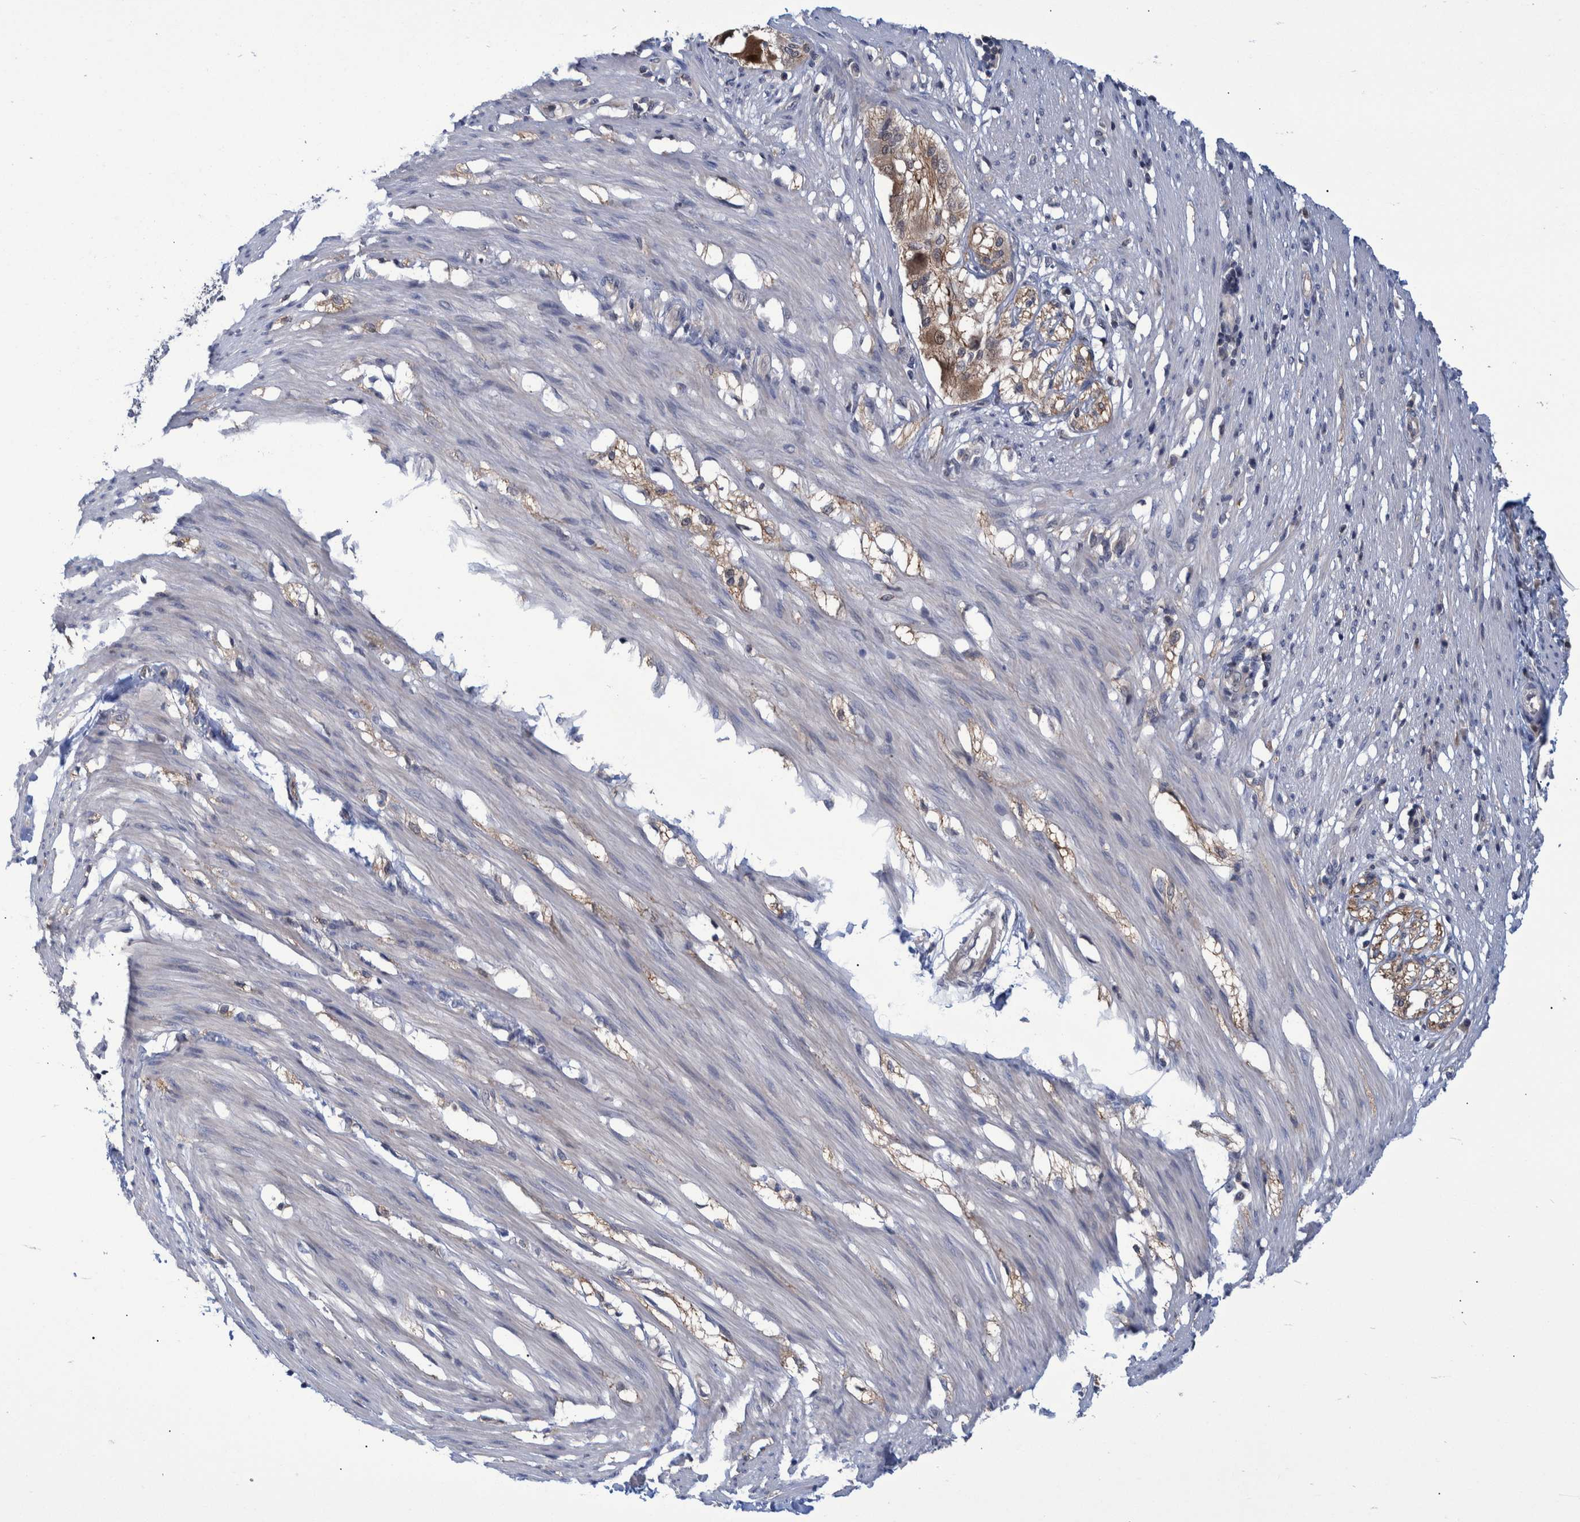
{"staining": {"intensity": "negative", "quantity": "none", "location": "none"}, "tissue": "smooth muscle", "cell_type": "Smooth muscle cells", "image_type": "normal", "snomed": [{"axis": "morphology", "description": "Normal tissue, NOS"}, {"axis": "morphology", "description": "Adenocarcinoma, NOS"}, {"axis": "topography", "description": "Smooth muscle"}, {"axis": "topography", "description": "Colon"}], "caption": "IHC histopathology image of normal smooth muscle: human smooth muscle stained with DAB exhibits no significant protein expression in smooth muscle cells. (DAB (3,3'-diaminobenzidine) immunohistochemistry (IHC) with hematoxylin counter stain).", "gene": "PCYT2", "patient": {"sex": "male", "age": 14}}